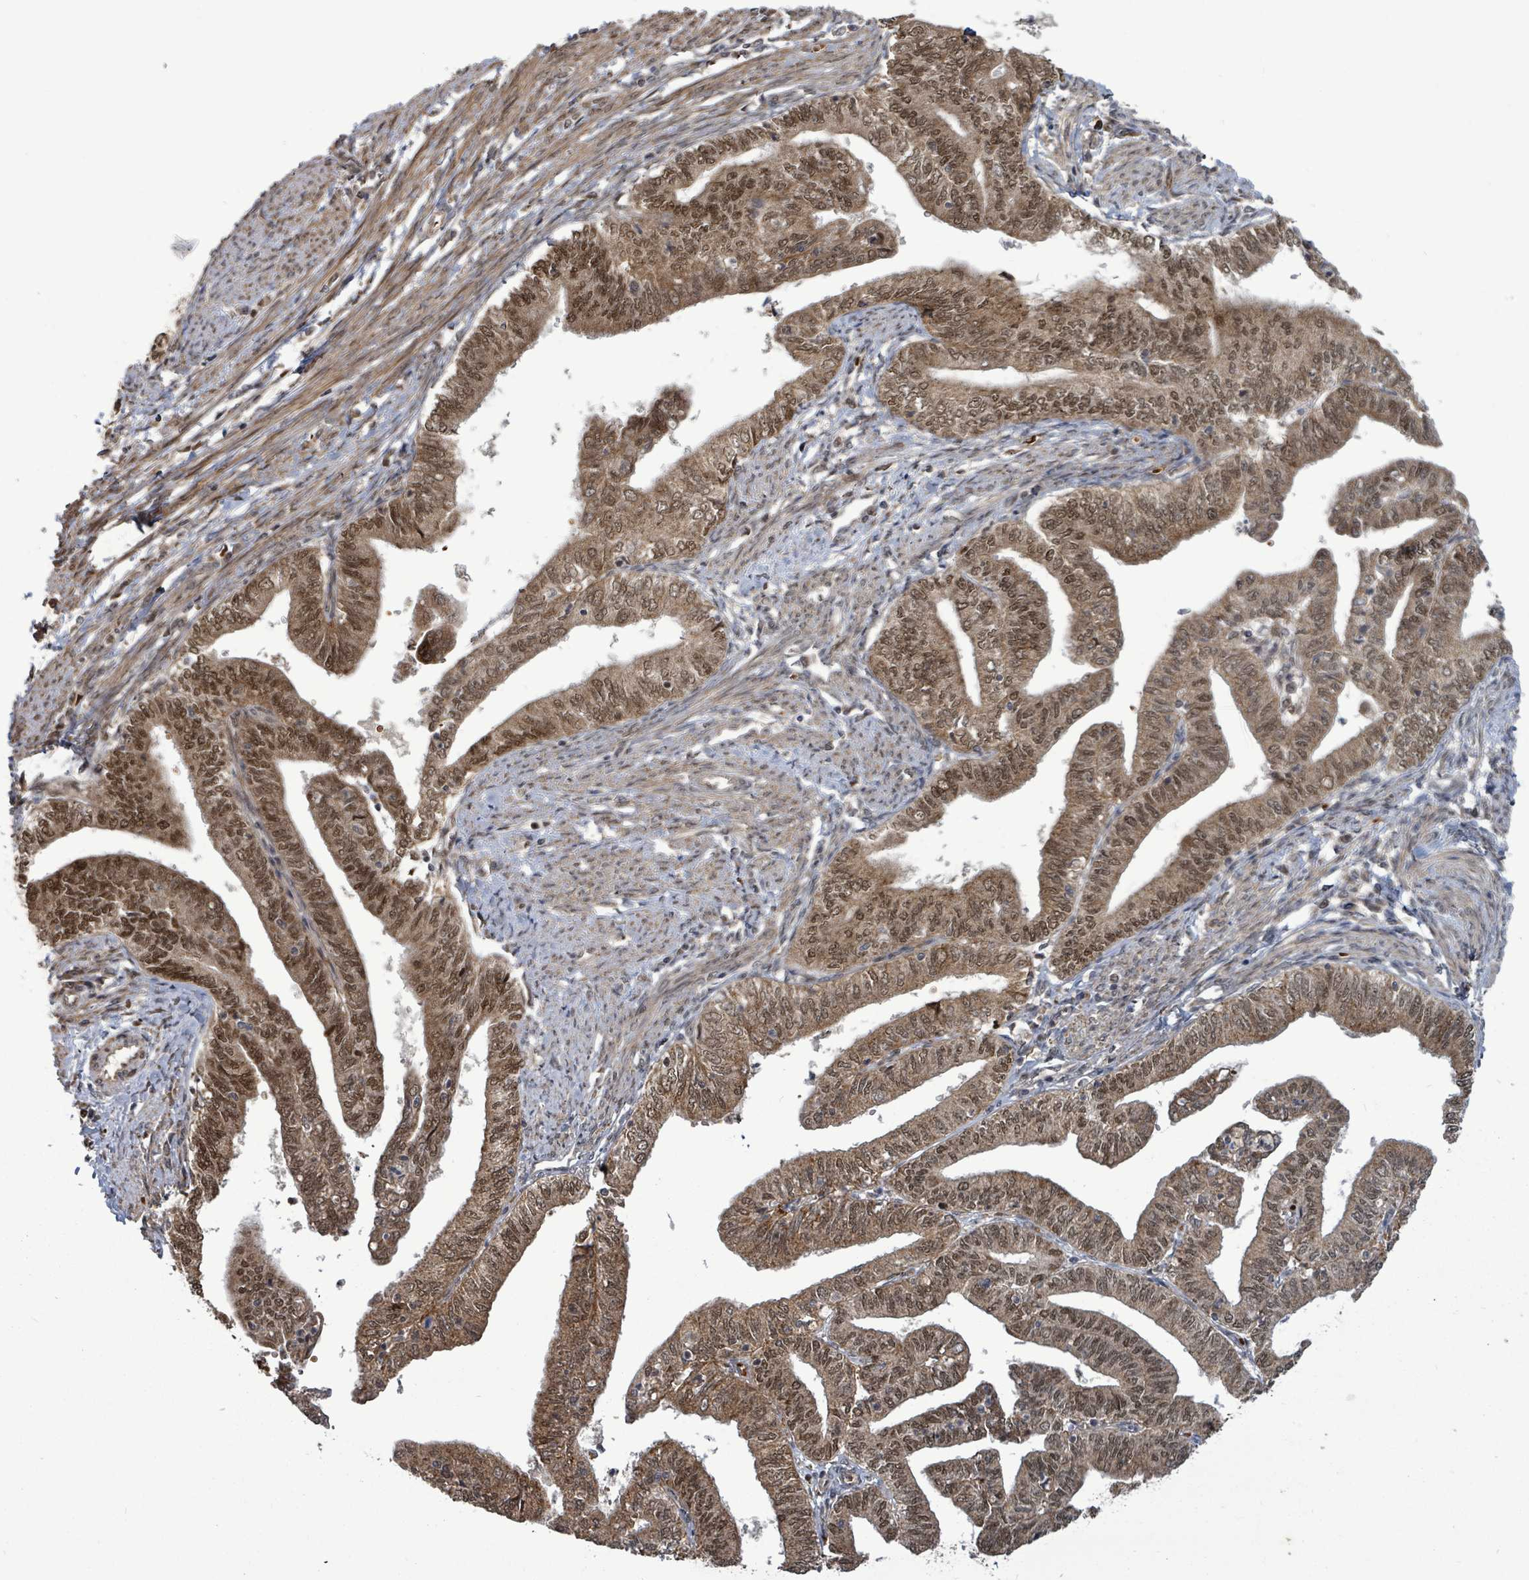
{"staining": {"intensity": "moderate", "quantity": ">75%", "location": "cytoplasmic/membranous,nuclear"}, "tissue": "endometrial cancer", "cell_type": "Tumor cells", "image_type": "cancer", "snomed": [{"axis": "morphology", "description": "Adenocarcinoma, NOS"}, {"axis": "topography", "description": "Endometrium"}], "caption": "High-magnification brightfield microscopy of endometrial adenocarcinoma stained with DAB (brown) and counterstained with hematoxylin (blue). tumor cells exhibit moderate cytoplasmic/membranous and nuclear positivity is appreciated in approximately>75% of cells.", "gene": "PATZ1", "patient": {"sex": "female", "age": 66}}